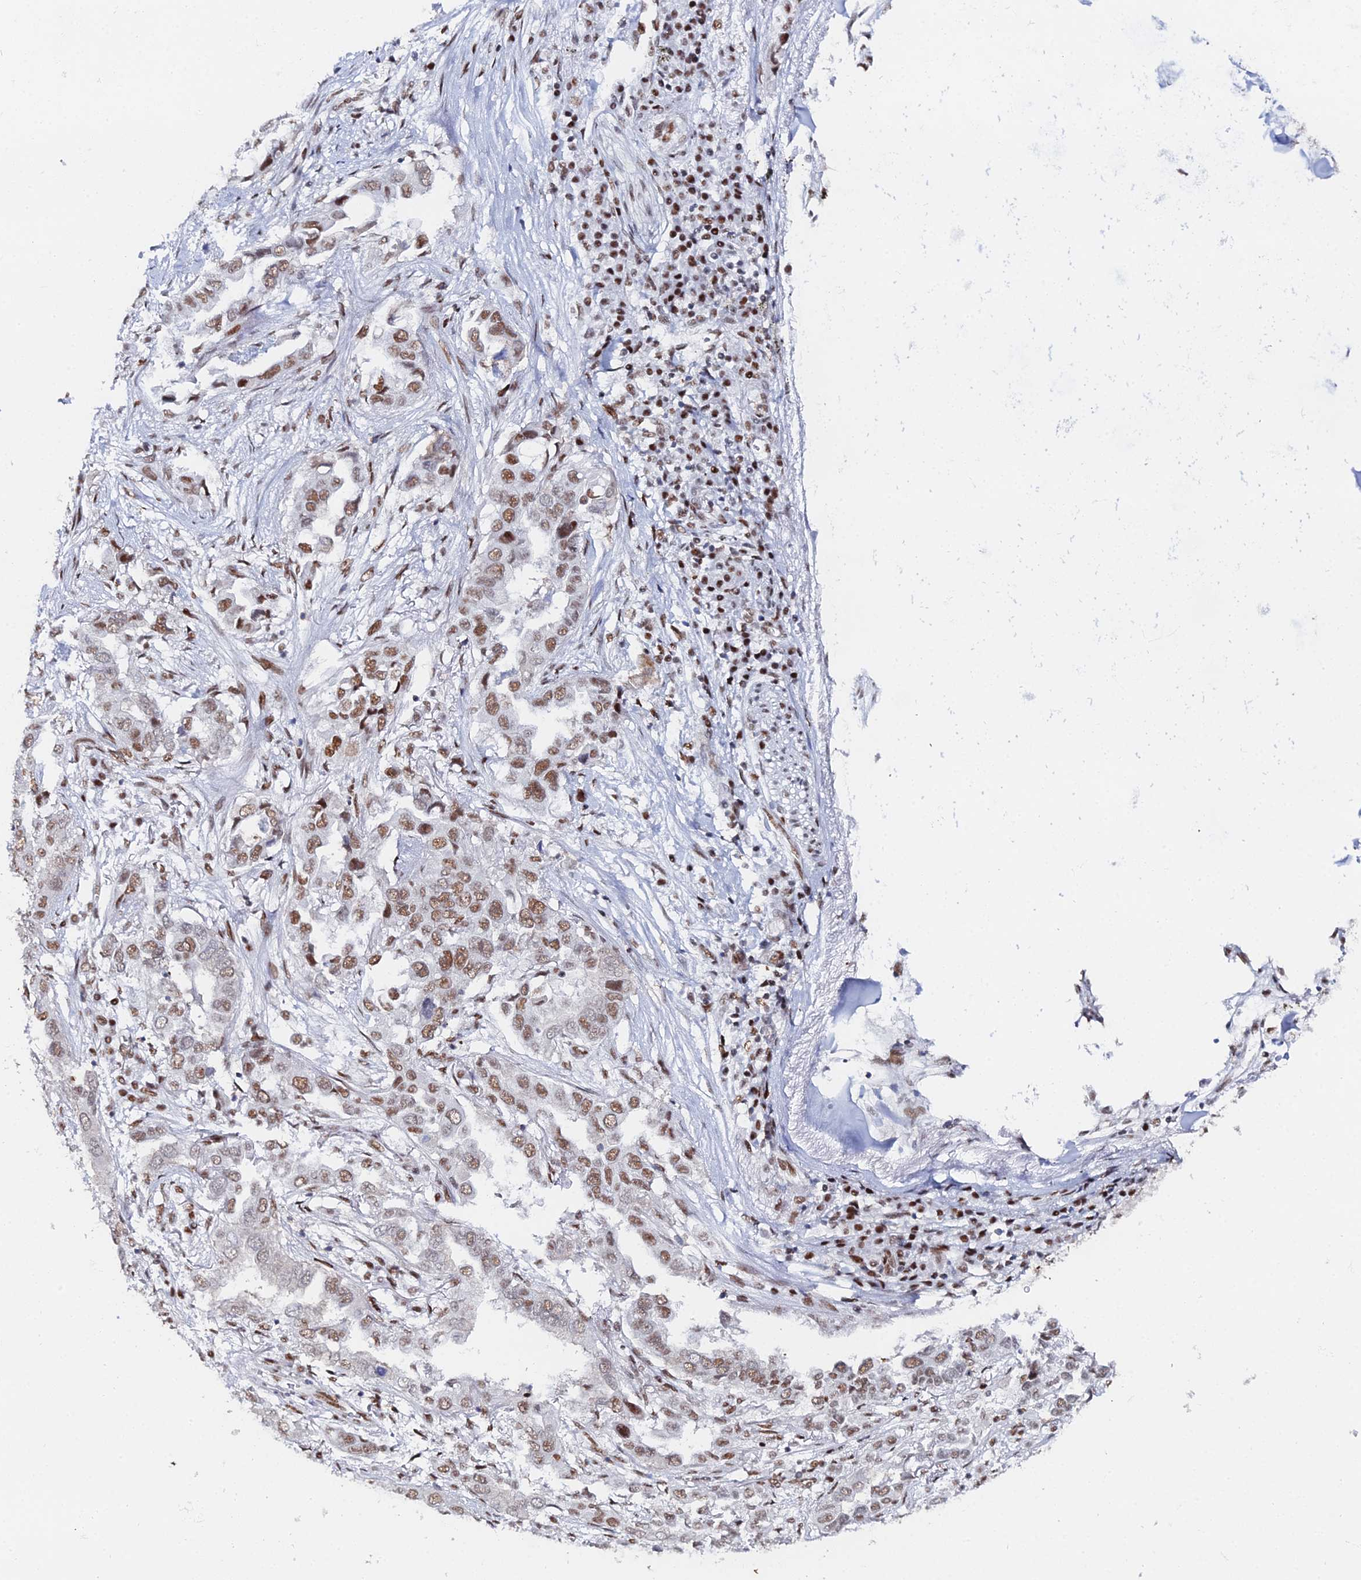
{"staining": {"intensity": "moderate", "quantity": ">75%", "location": "nuclear"}, "tissue": "lung cancer", "cell_type": "Tumor cells", "image_type": "cancer", "snomed": [{"axis": "morphology", "description": "Adenocarcinoma, NOS"}, {"axis": "topography", "description": "Lung"}], "caption": "Lung cancer stained with a brown dye demonstrates moderate nuclear positive staining in approximately >75% of tumor cells.", "gene": "GSC2", "patient": {"sex": "female", "age": 76}}